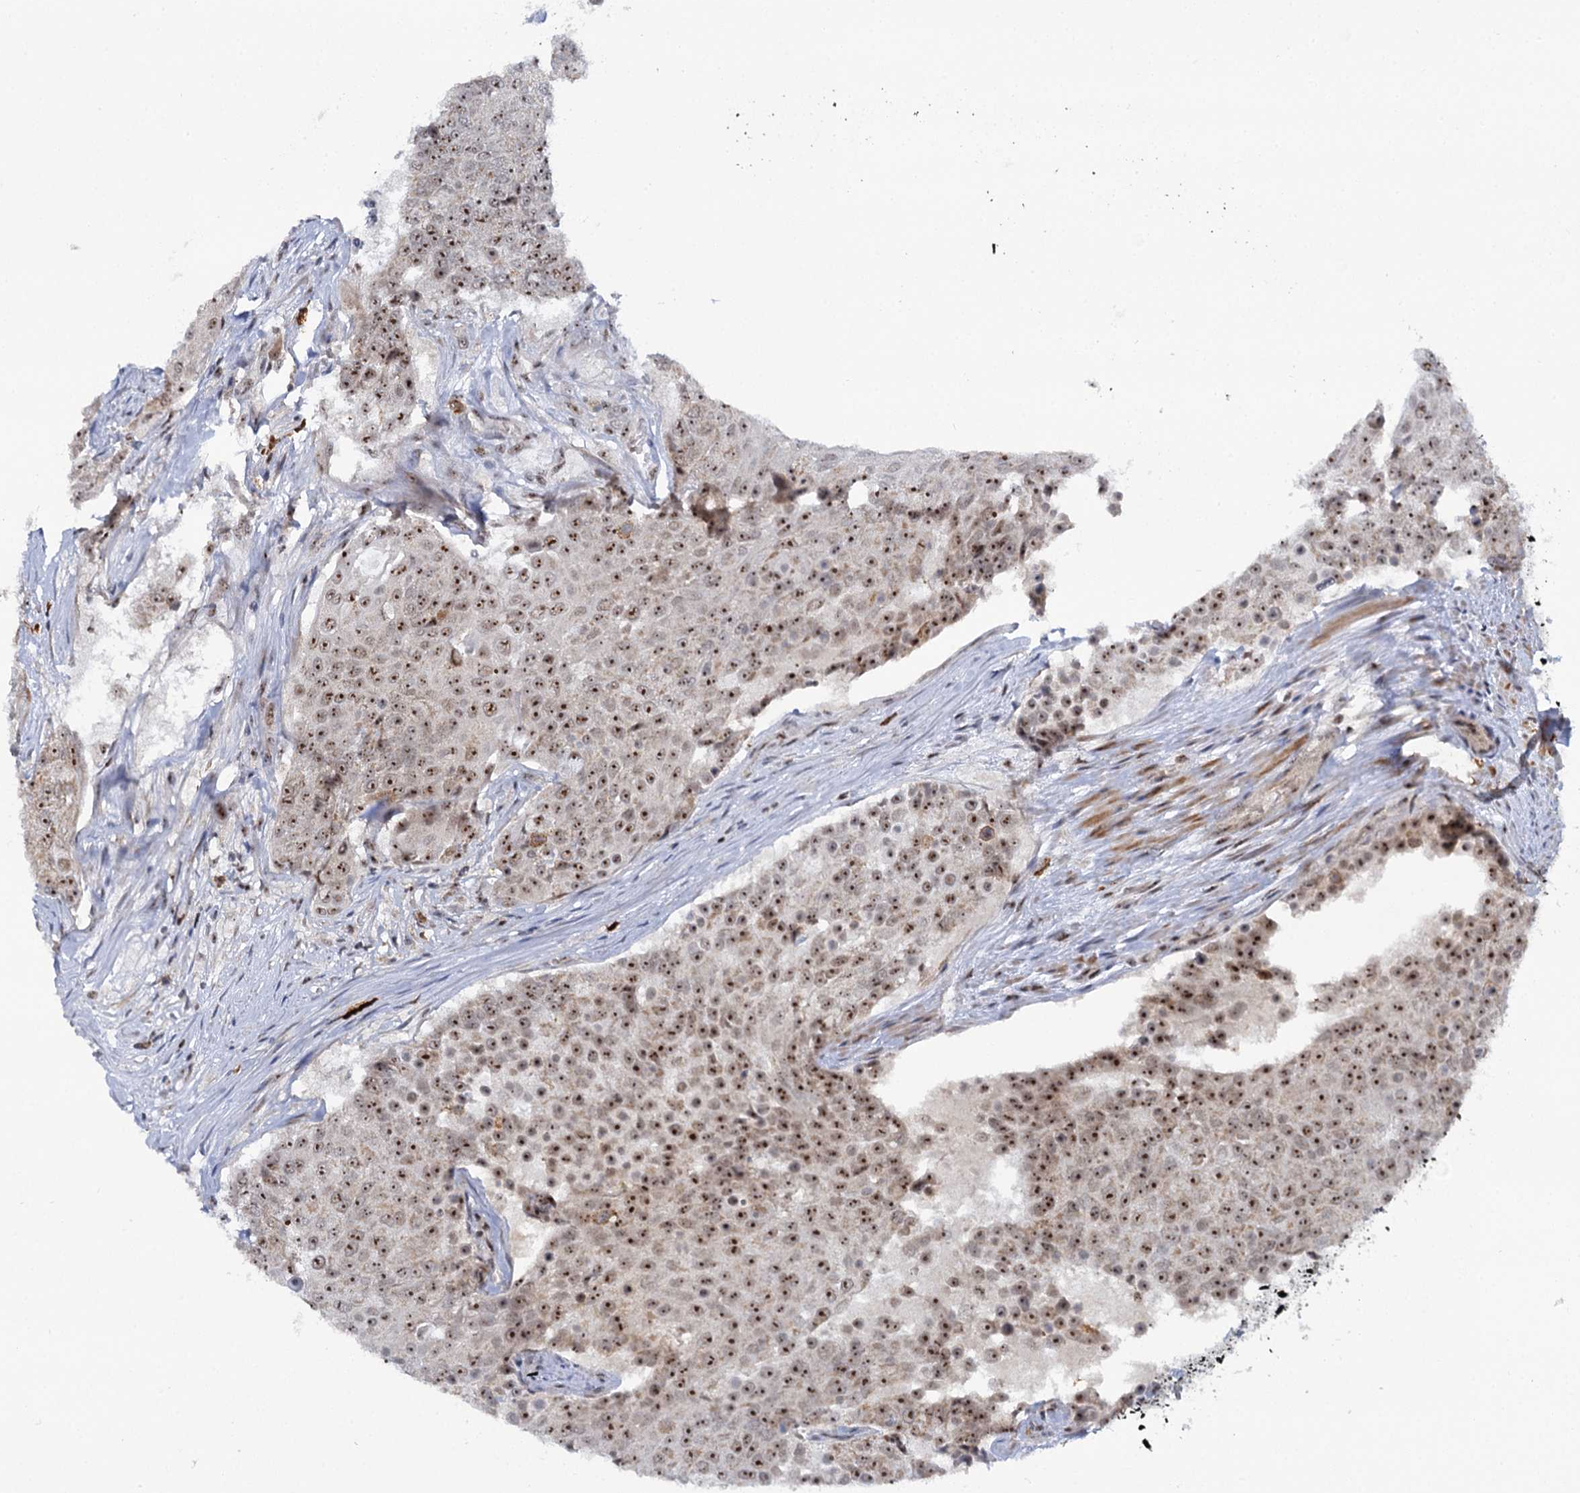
{"staining": {"intensity": "strong", "quantity": ">75%", "location": "nuclear"}, "tissue": "urothelial cancer", "cell_type": "Tumor cells", "image_type": "cancer", "snomed": [{"axis": "morphology", "description": "Urothelial carcinoma, High grade"}, {"axis": "topography", "description": "Urinary bladder"}], "caption": "The immunohistochemical stain shows strong nuclear expression in tumor cells of urothelial carcinoma (high-grade) tissue.", "gene": "BUD13", "patient": {"sex": "female", "age": 63}}